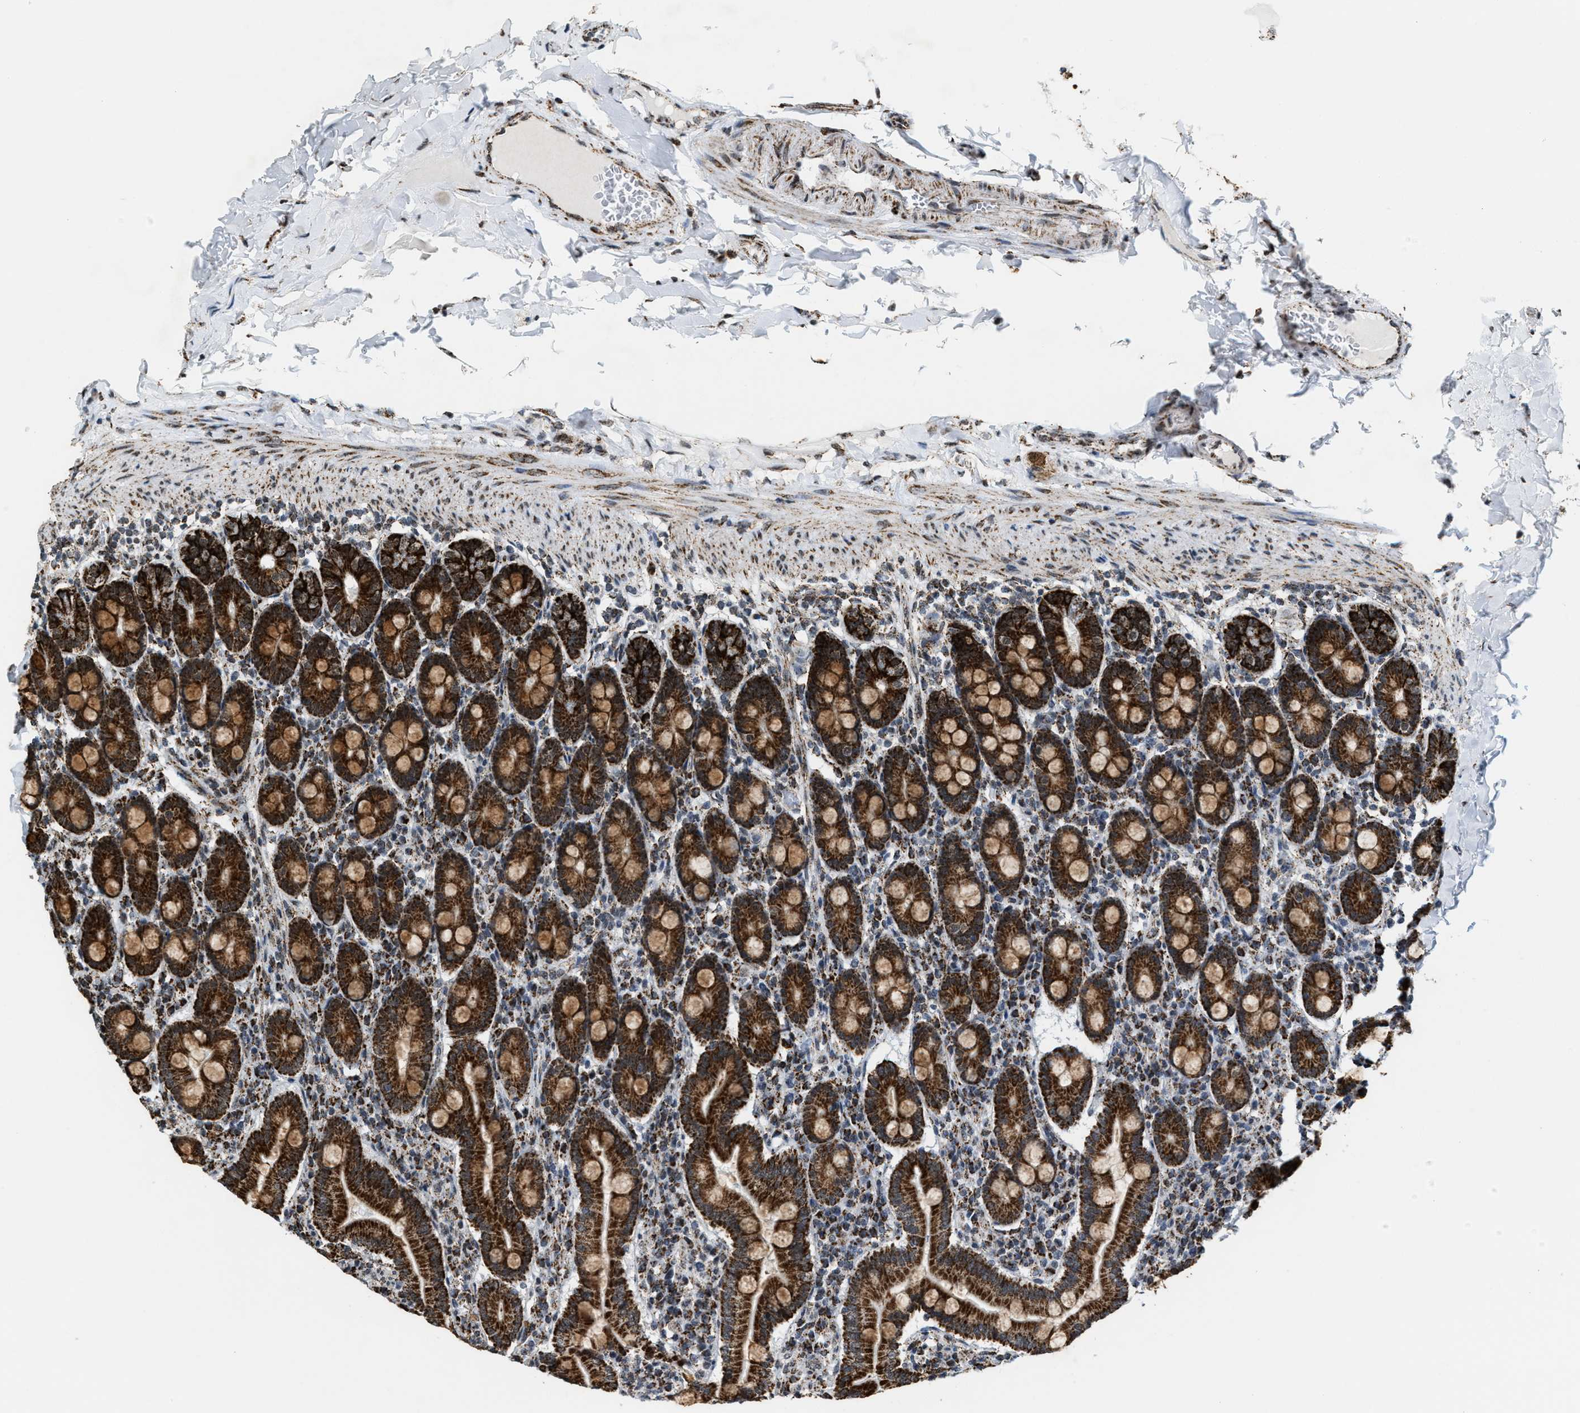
{"staining": {"intensity": "strong", "quantity": ">75%", "location": "cytoplasmic/membranous"}, "tissue": "duodenum", "cell_type": "Glandular cells", "image_type": "normal", "snomed": [{"axis": "morphology", "description": "Normal tissue, NOS"}, {"axis": "topography", "description": "Duodenum"}], "caption": "A high-resolution photomicrograph shows immunohistochemistry (IHC) staining of benign duodenum, which demonstrates strong cytoplasmic/membranous expression in approximately >75% of glandular cells.", "gene": "HIBADH", "patient": {"sex": "male", "age": 50}}